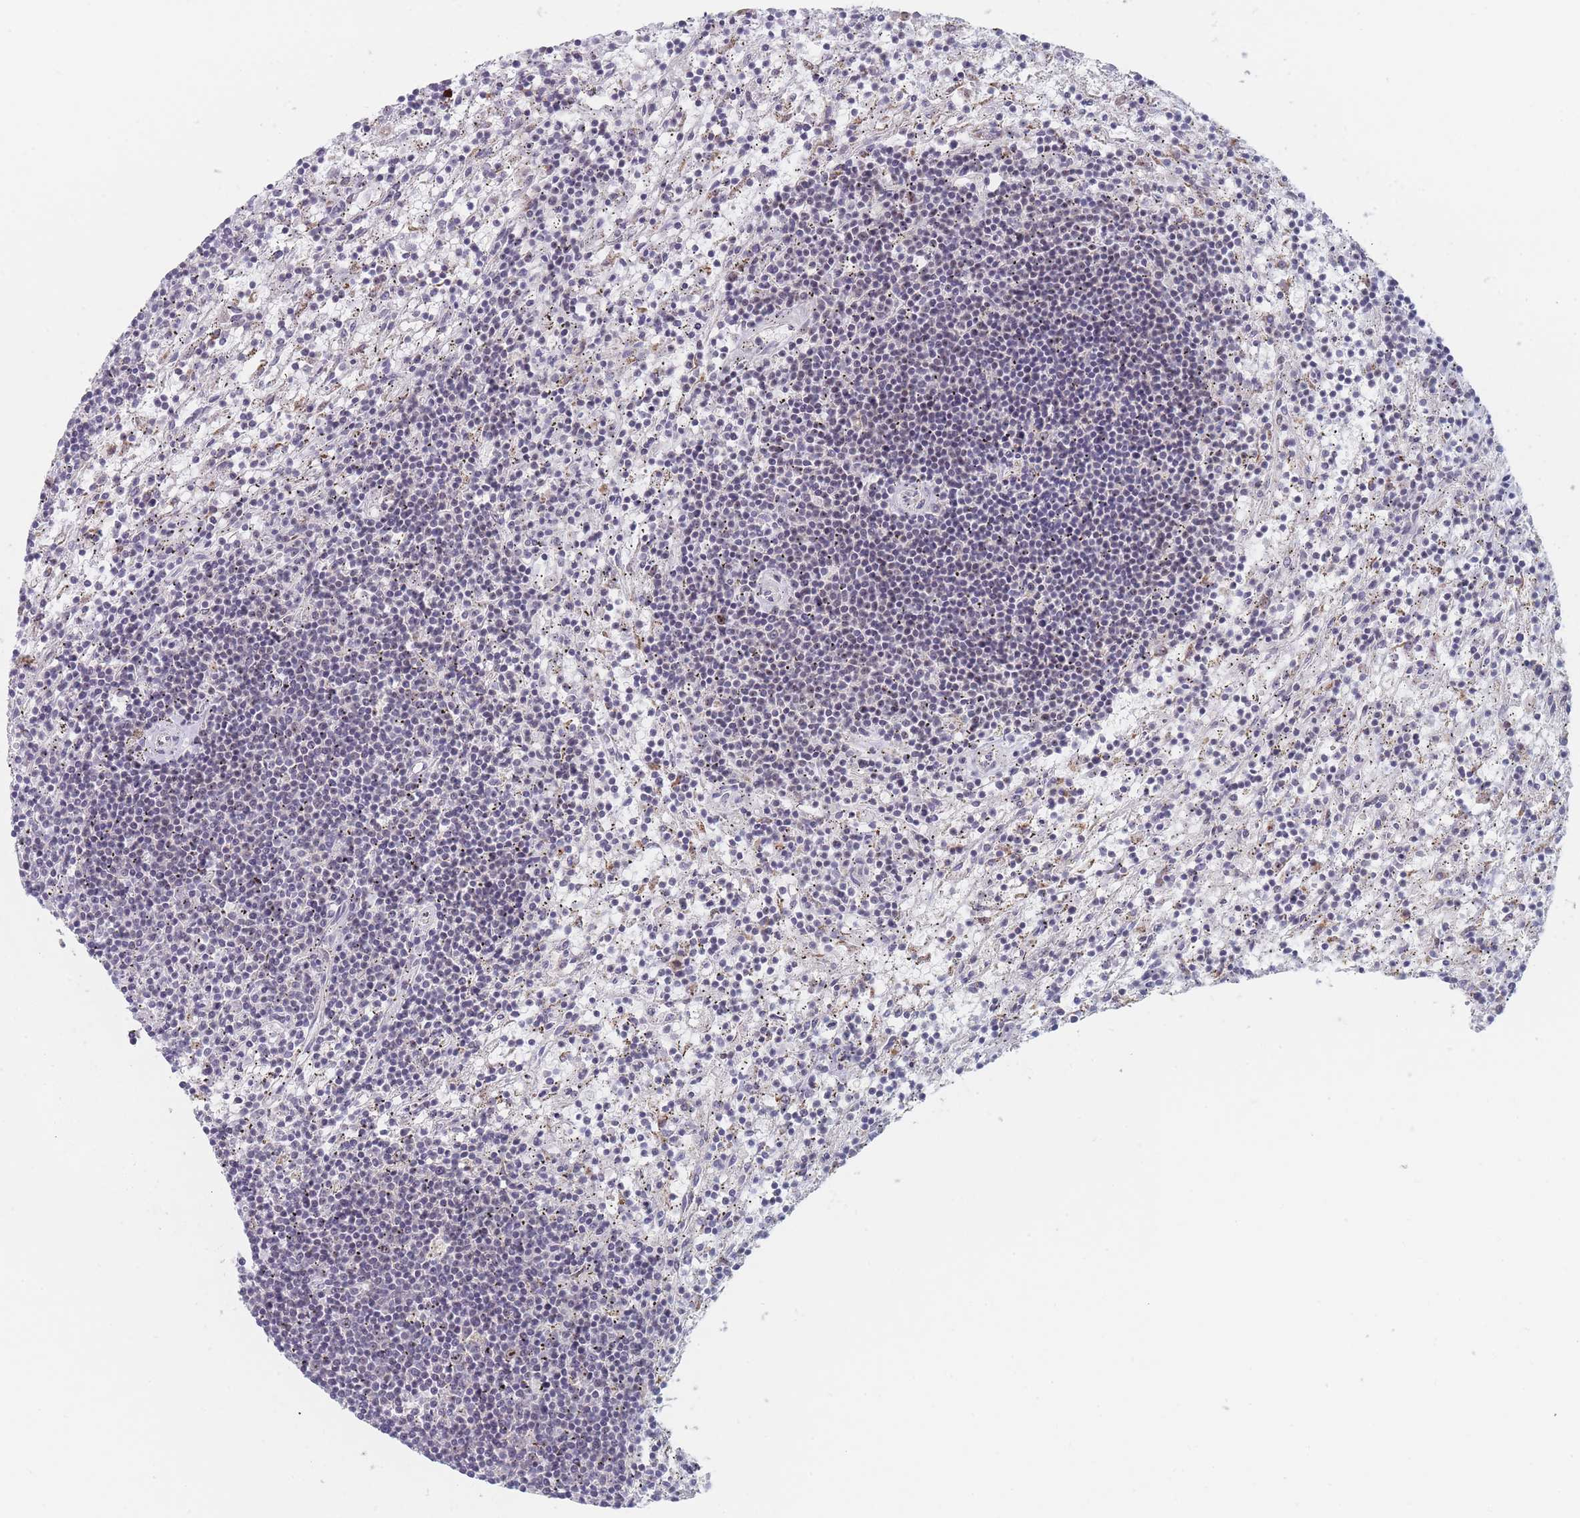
{"staining": {"intensity": "negative", "quantity": "none", "location": "none"}, "tissue": "lymphoma", "cell_type": "Tumor cells", "image_type": "cancer", "snomed": [{"axis": "morphology", "description": "Malignant lymphoma, non-Hodgkin's type, Low grade"}, {"axis": "topography", "description": "Spleen"}], "caption": "Tumor cells show no significant protein staining in malignant lymphoma, non-Hodgkin's type (low-grade).", "gene": "RNF8", "patient": {"sex": "male", "age": 76}}